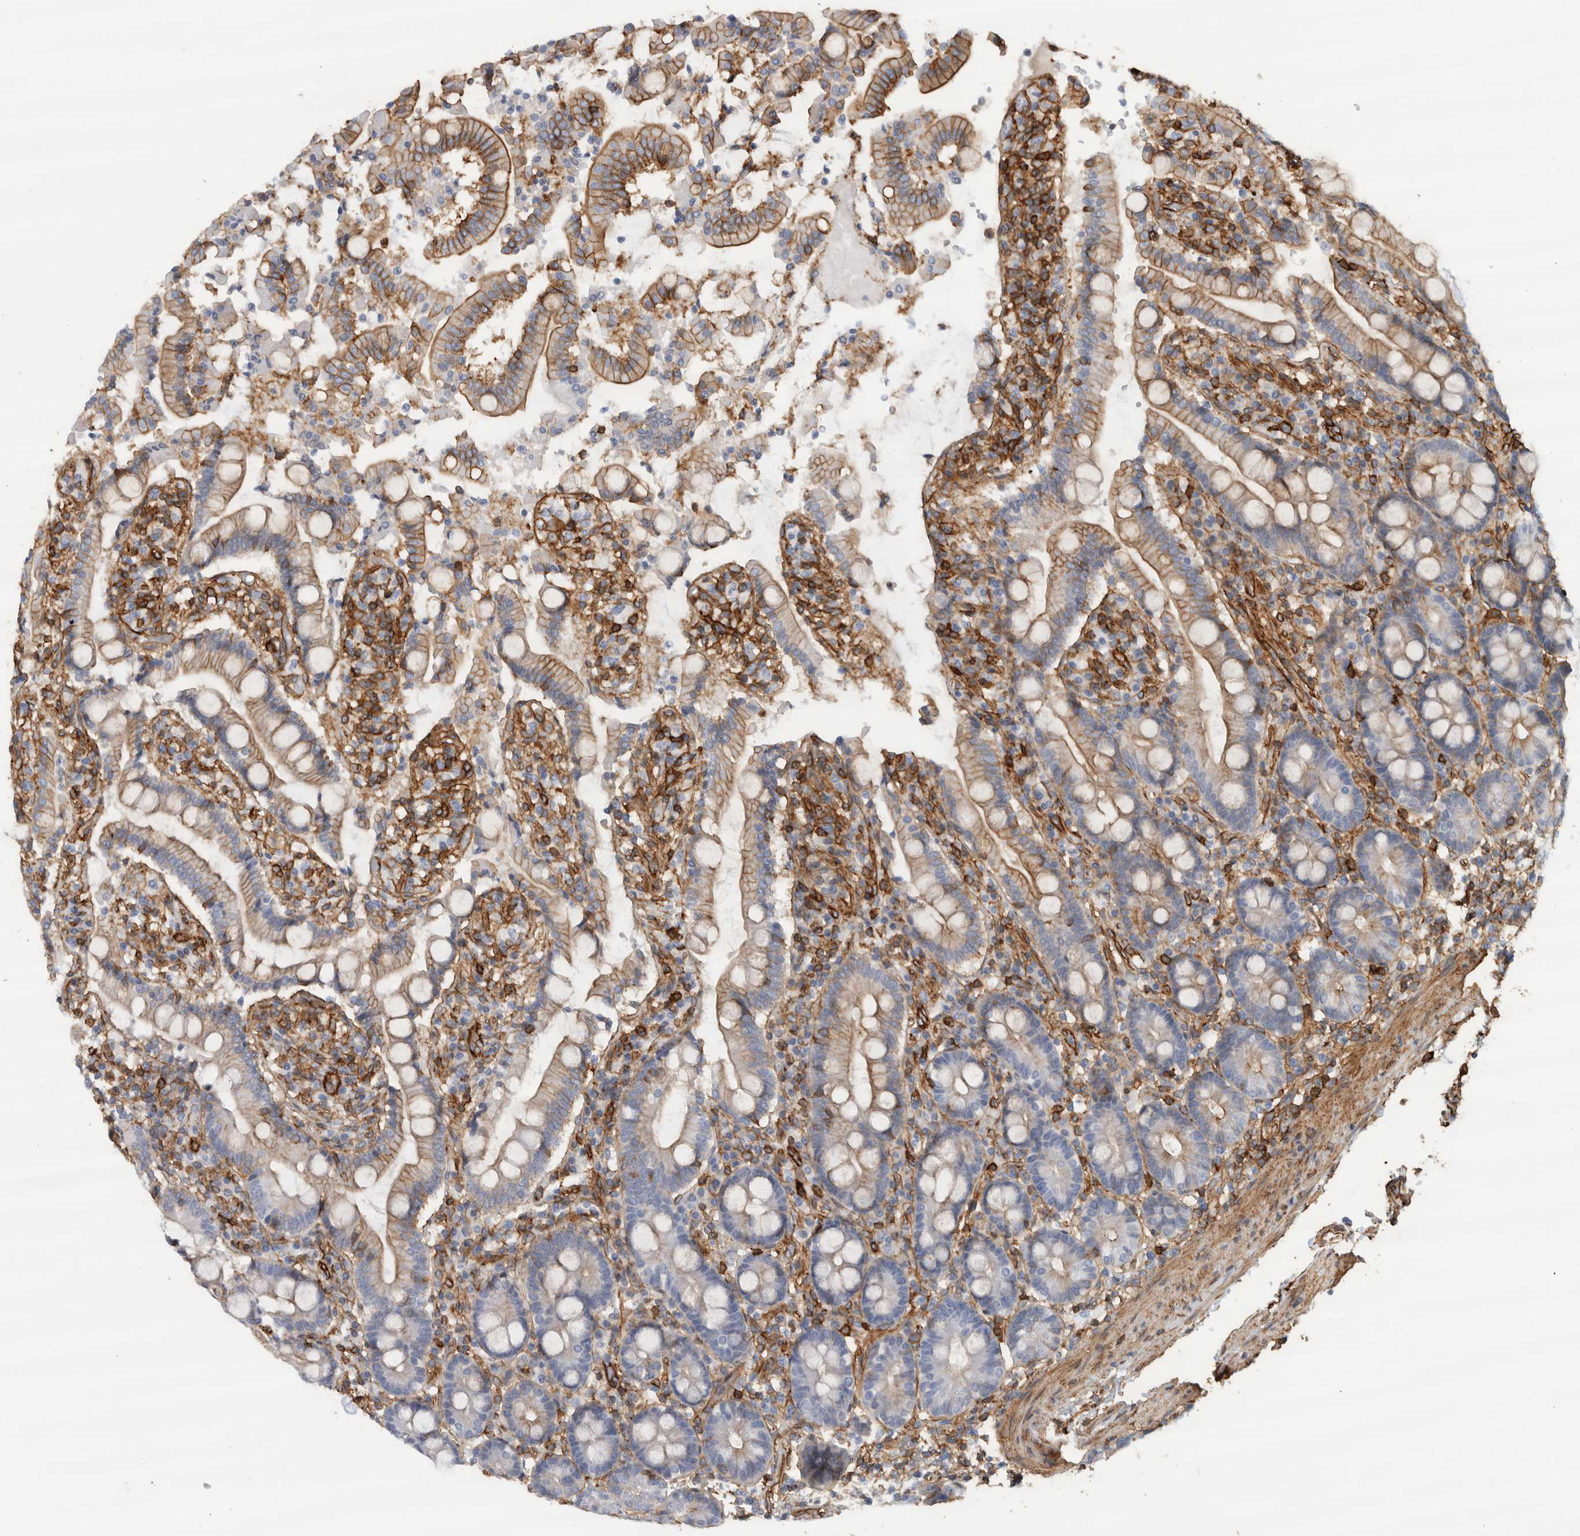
{"staining": {"intensity": "strong", "quantity": "25%-75%", "location": "cytoplasmic/membranous"}, "tissue": "duodenum", "cell_type": "Glandular cells", "image_type": "normal", "snomed": [{"axis": "morphology", "description": "Normal tissue, NOS"}, {"axis": "topography", "description": "Small intestine, NOS"}], "caption": "Strong cytoplasmic/membranous positivity is seen in about 25%-75% of glandular cells in normal duodenum. (DAB = brown stain, brightfield microscopy at high magnification).", "gene": "AHNAK", "patient": {"sex": "female", "age": 71}}